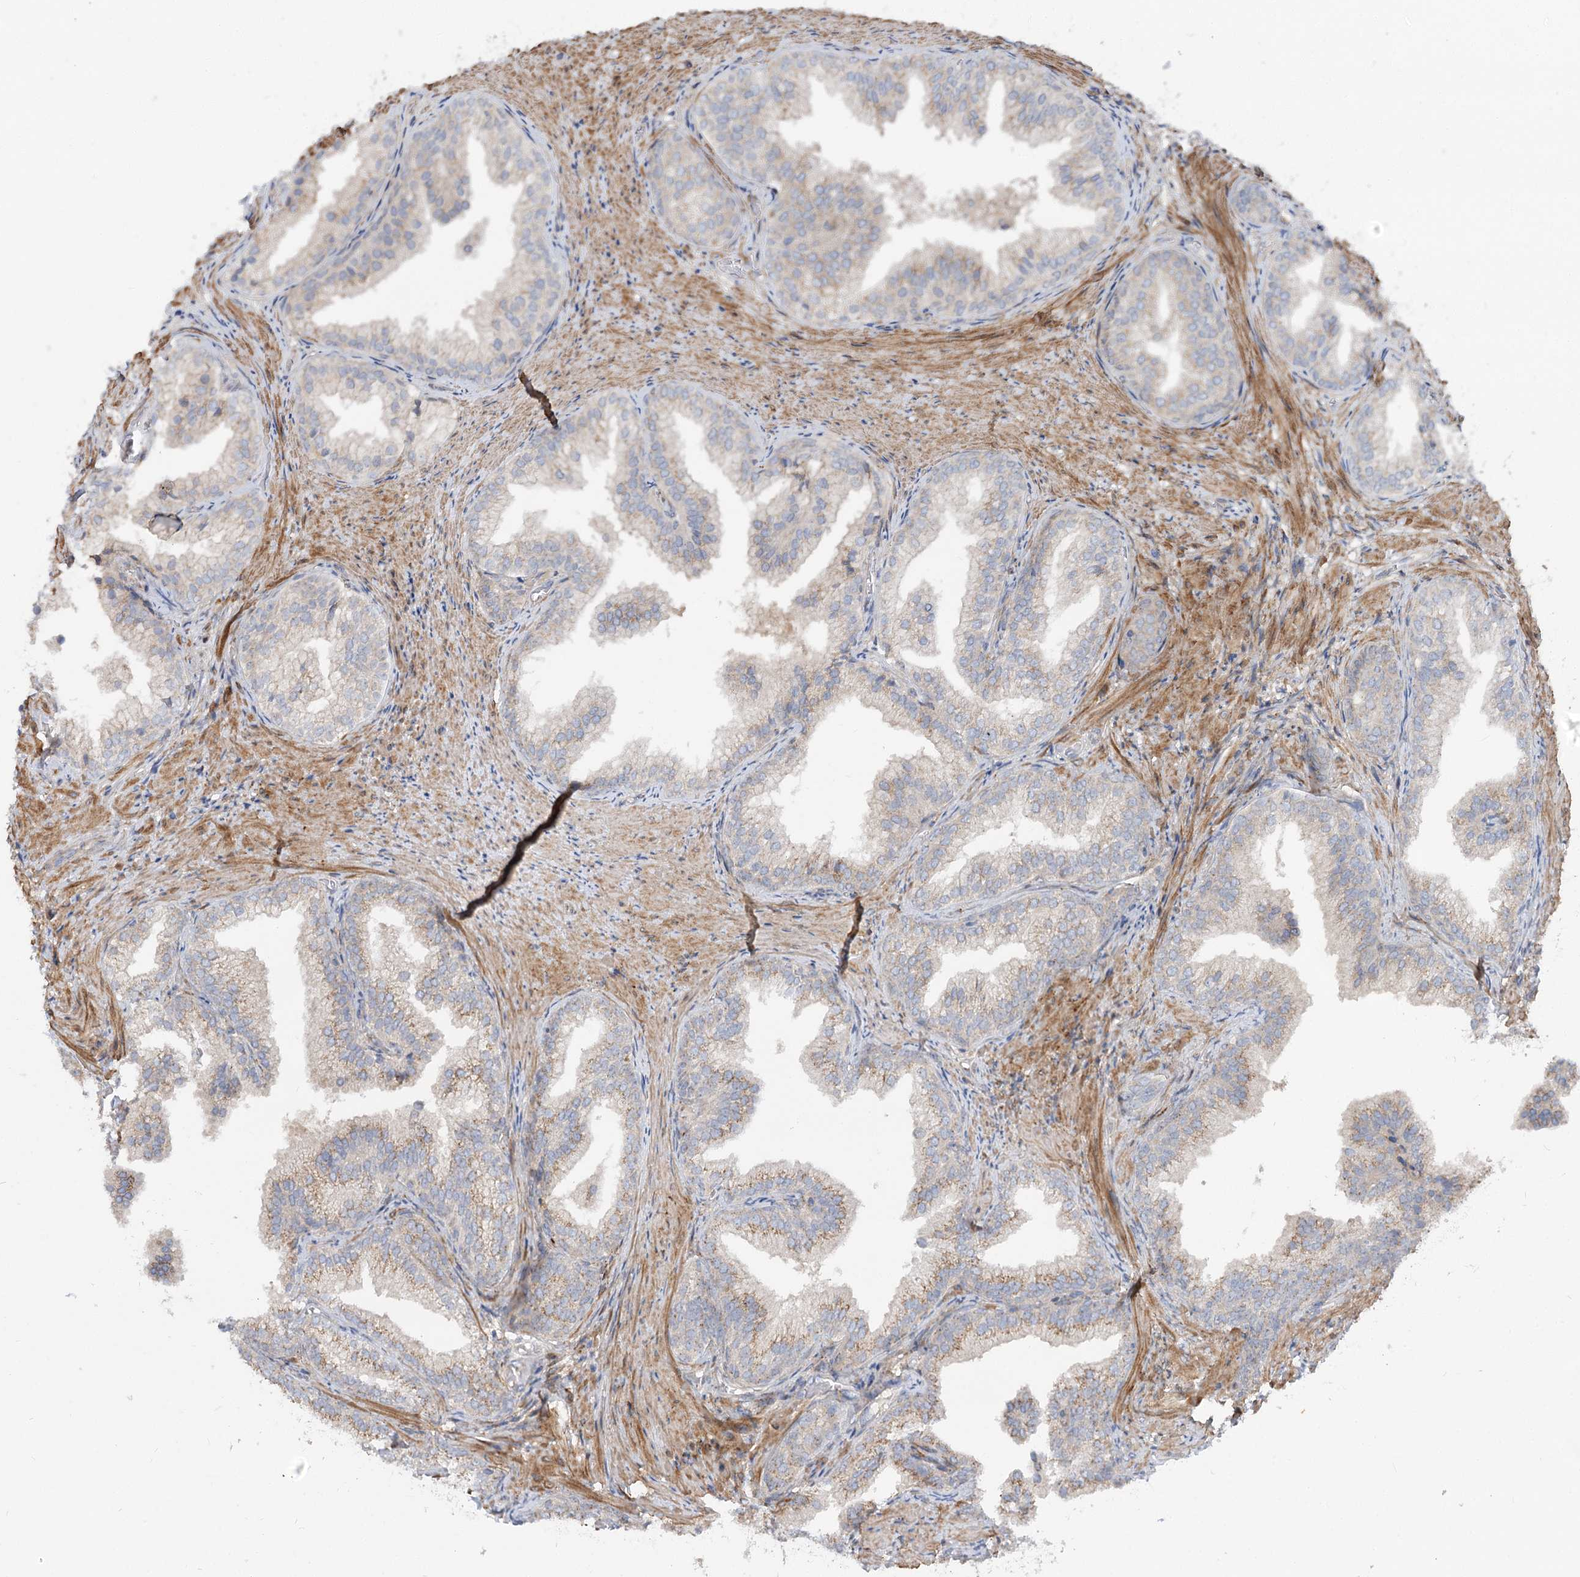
{"staining": {"intensity": "weak", "quantity": "25%-75%", "location": "cytoplasmic/membranous"}, "tissue": "prostate", "cell_type": "Glandular cells", "image_type": "normal", "snomed": [{"axis": "morphology", "description": "Normal tissue, NOS"}, {"axis": "topography", "description": "Prostate"}], "caption": "High-magnification brightfield microscopy of benign prostate stained with DAB (3,3'-diaminobenzidine) (brown) and counterstained with hematoxylin (blue). glandular cells exhibit weak cytoplasmic/membranous positivity is seen in about25%-75% of cells.", "gene": "FGF19", "patient": {"sex": "male", "age": 76}}